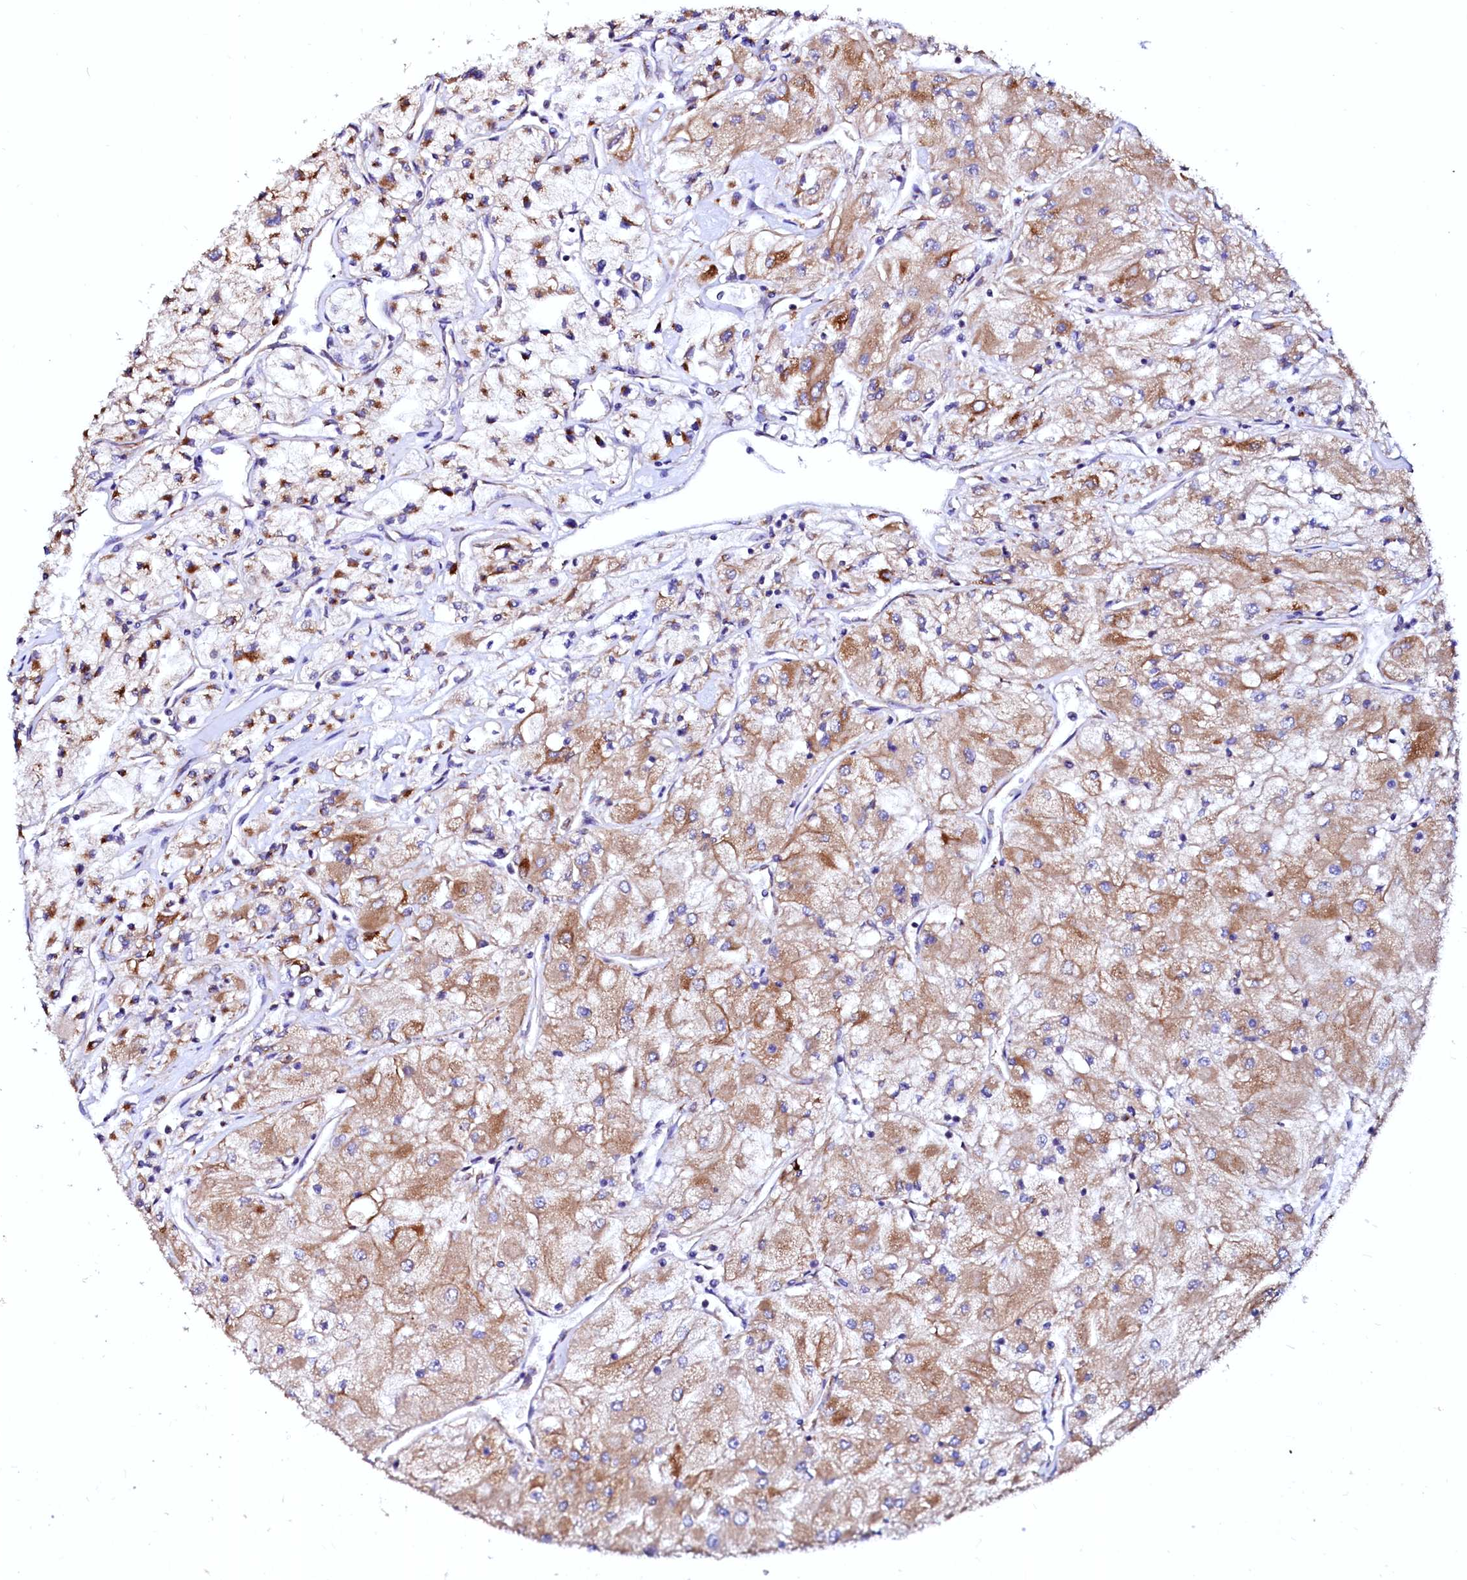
{"staining": {"intensity": "moderate", "quantity": "25%-75%", "location": "cytoplasmic/membranous"}, "tissue": "renal cancer", "cell_type": "Tumor cells", "image_type": "cancer", "snomed": [{"axis": "morphology", "description": "Adenocarcinoma, NOS"}, {"axis": "topography", "description": "Kidney"}], "caption": "This photomicrograph displays adenocarcinoma (renal) stained with immunohistochemistry to label a protein in brown. The cytoplasmic/membranous of tumor cells show moderate positivity for the protein. Nuclei are counter-stained blue.", "gene": "LMAN1", "patient": {"sex": "male", "age": 80}}